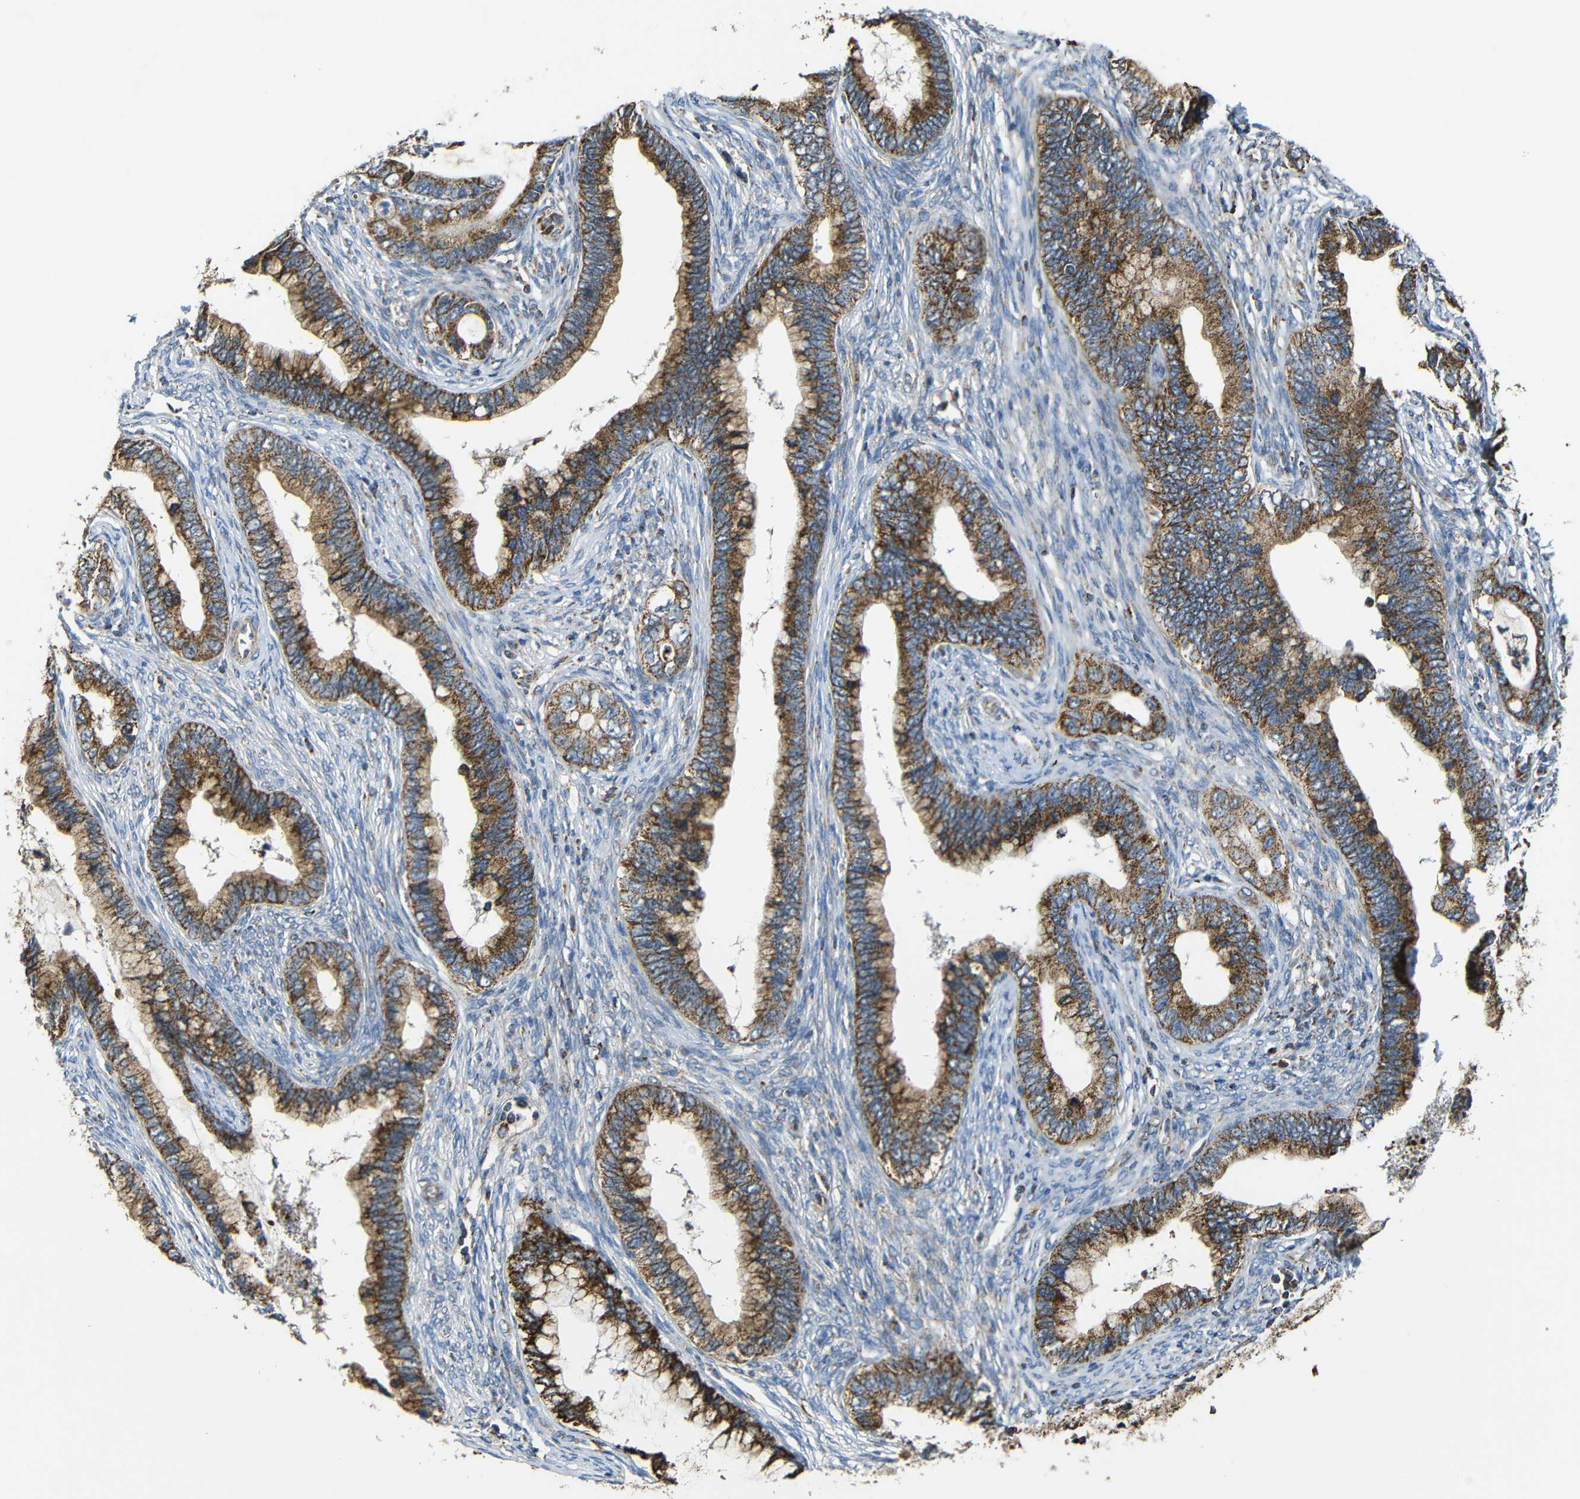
{"staining": {"intensity": "strong", "quantity": ">75%", "location": "cytoplasmic/membranous"}, "tissue": "cervical cancer", "cell_type": "Tumor cells", "image_type": "cancer", "snomed": [{"axis": "morphology", "description": "Adenocarcinoma, NOS"}, {"axis": "topography", "description": "Cervix"}], "caption": "A photomicrograph showing strong cytoplasmic/membranous staining in about >75% of tumor cells in cervical cancer, as visualized by brown immunohistochemical staining.", "gene": "NR3C2", "patient": {"sex": "female", "age": 44}}